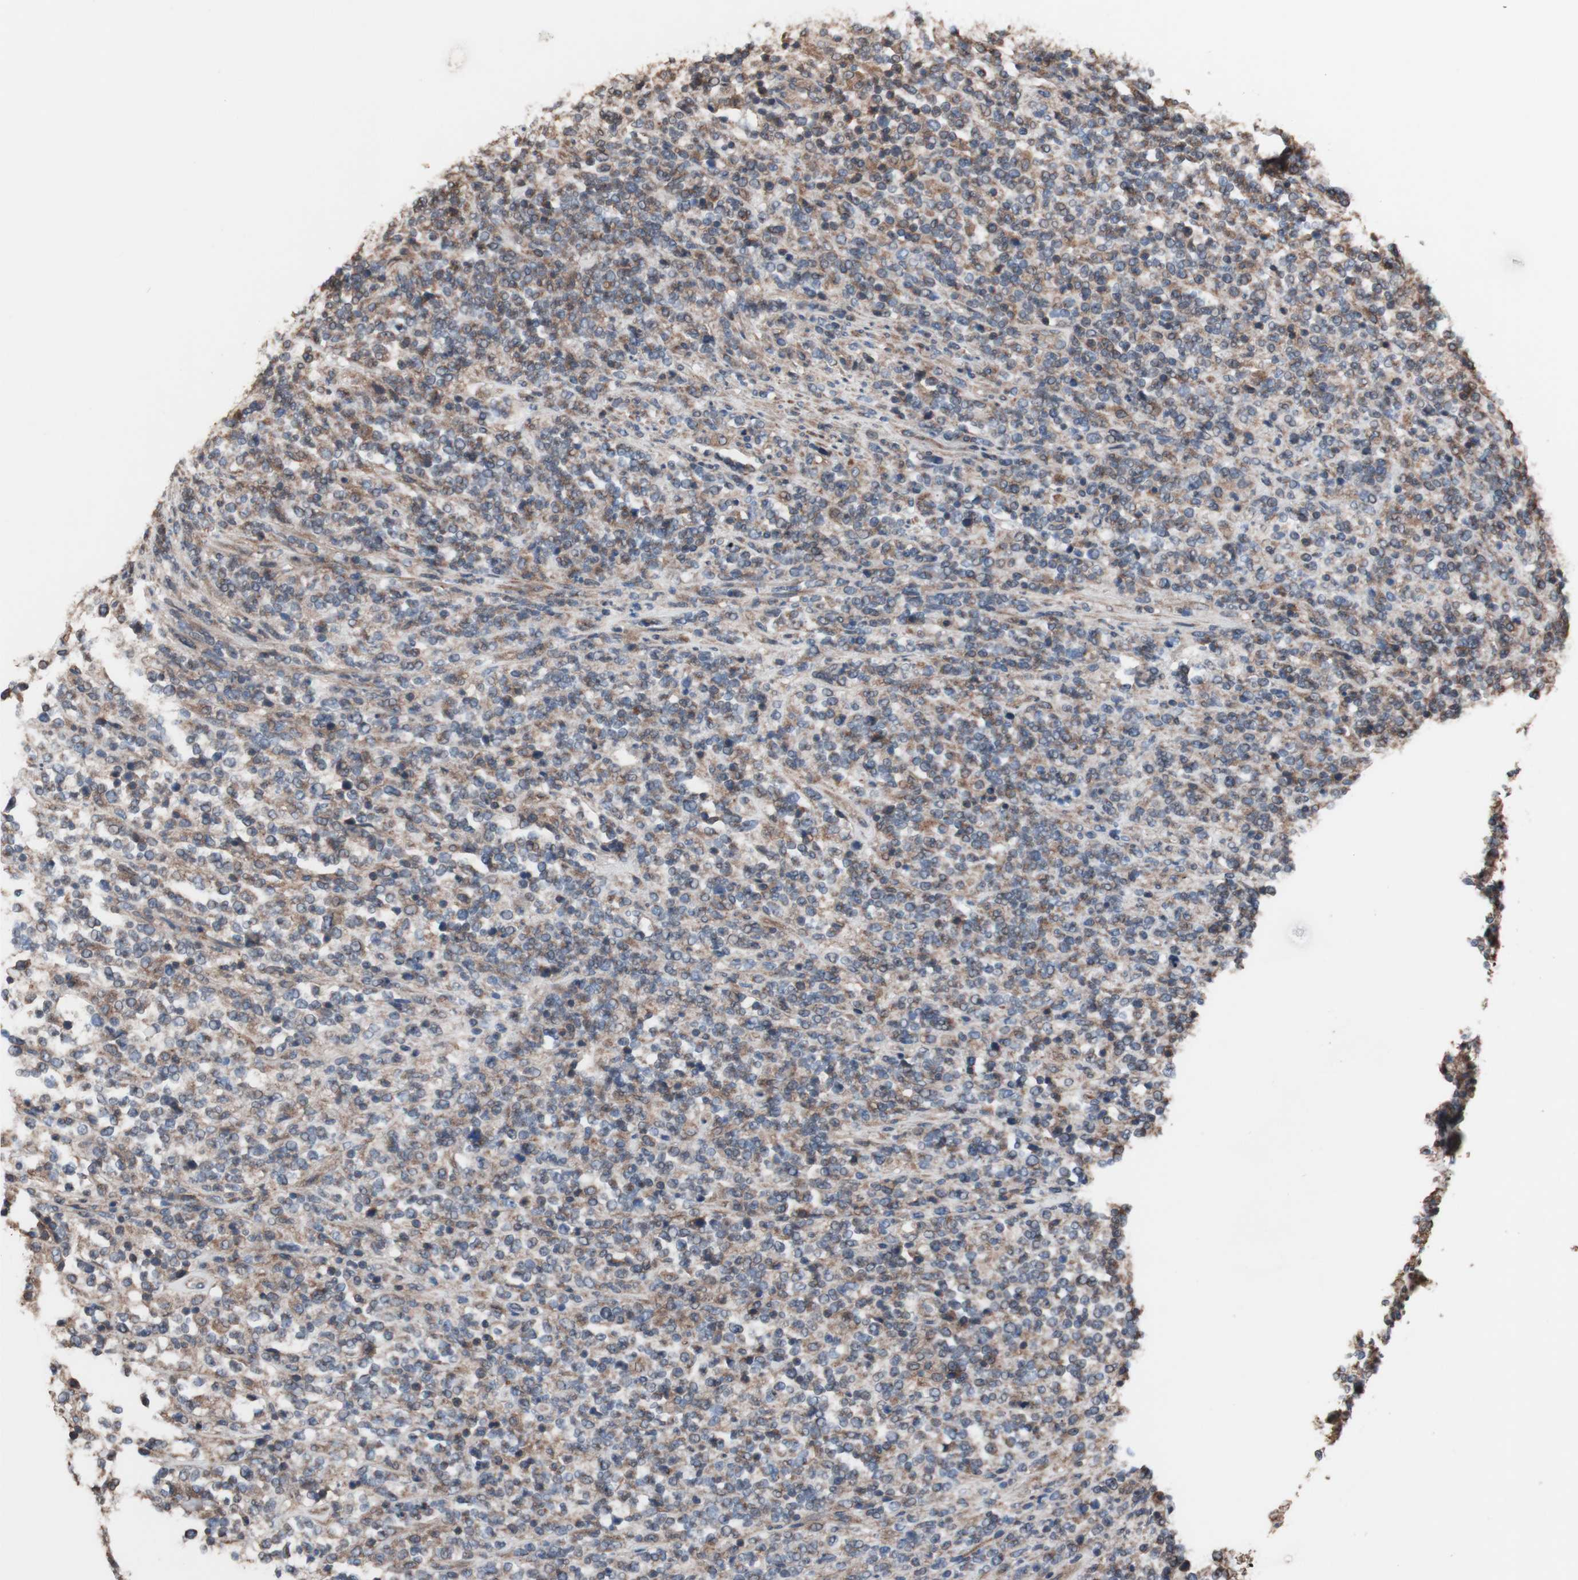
{"staining": {"intensity": "moderate", "quantity": ">75%", "location": "cytoplasmic/membranous"}, "tissue": "lymphoma", "cell_type": "Tumor cells", "image_type": "cancer", "snomed": [{"axis": "morphology", "description": "Malignant lymphoma, non-Hodgkin's type, High grade"}, {"axis": "topography", "description": "Soft tissue"}], "caption": "Human lymphoma stained for a protein (brown) reveals moderate cytoplasmic/membranous positive staining in about >75% of tumor cells.", "gene": "COPB1", "patient": {"sex": "male", "age": 18}}